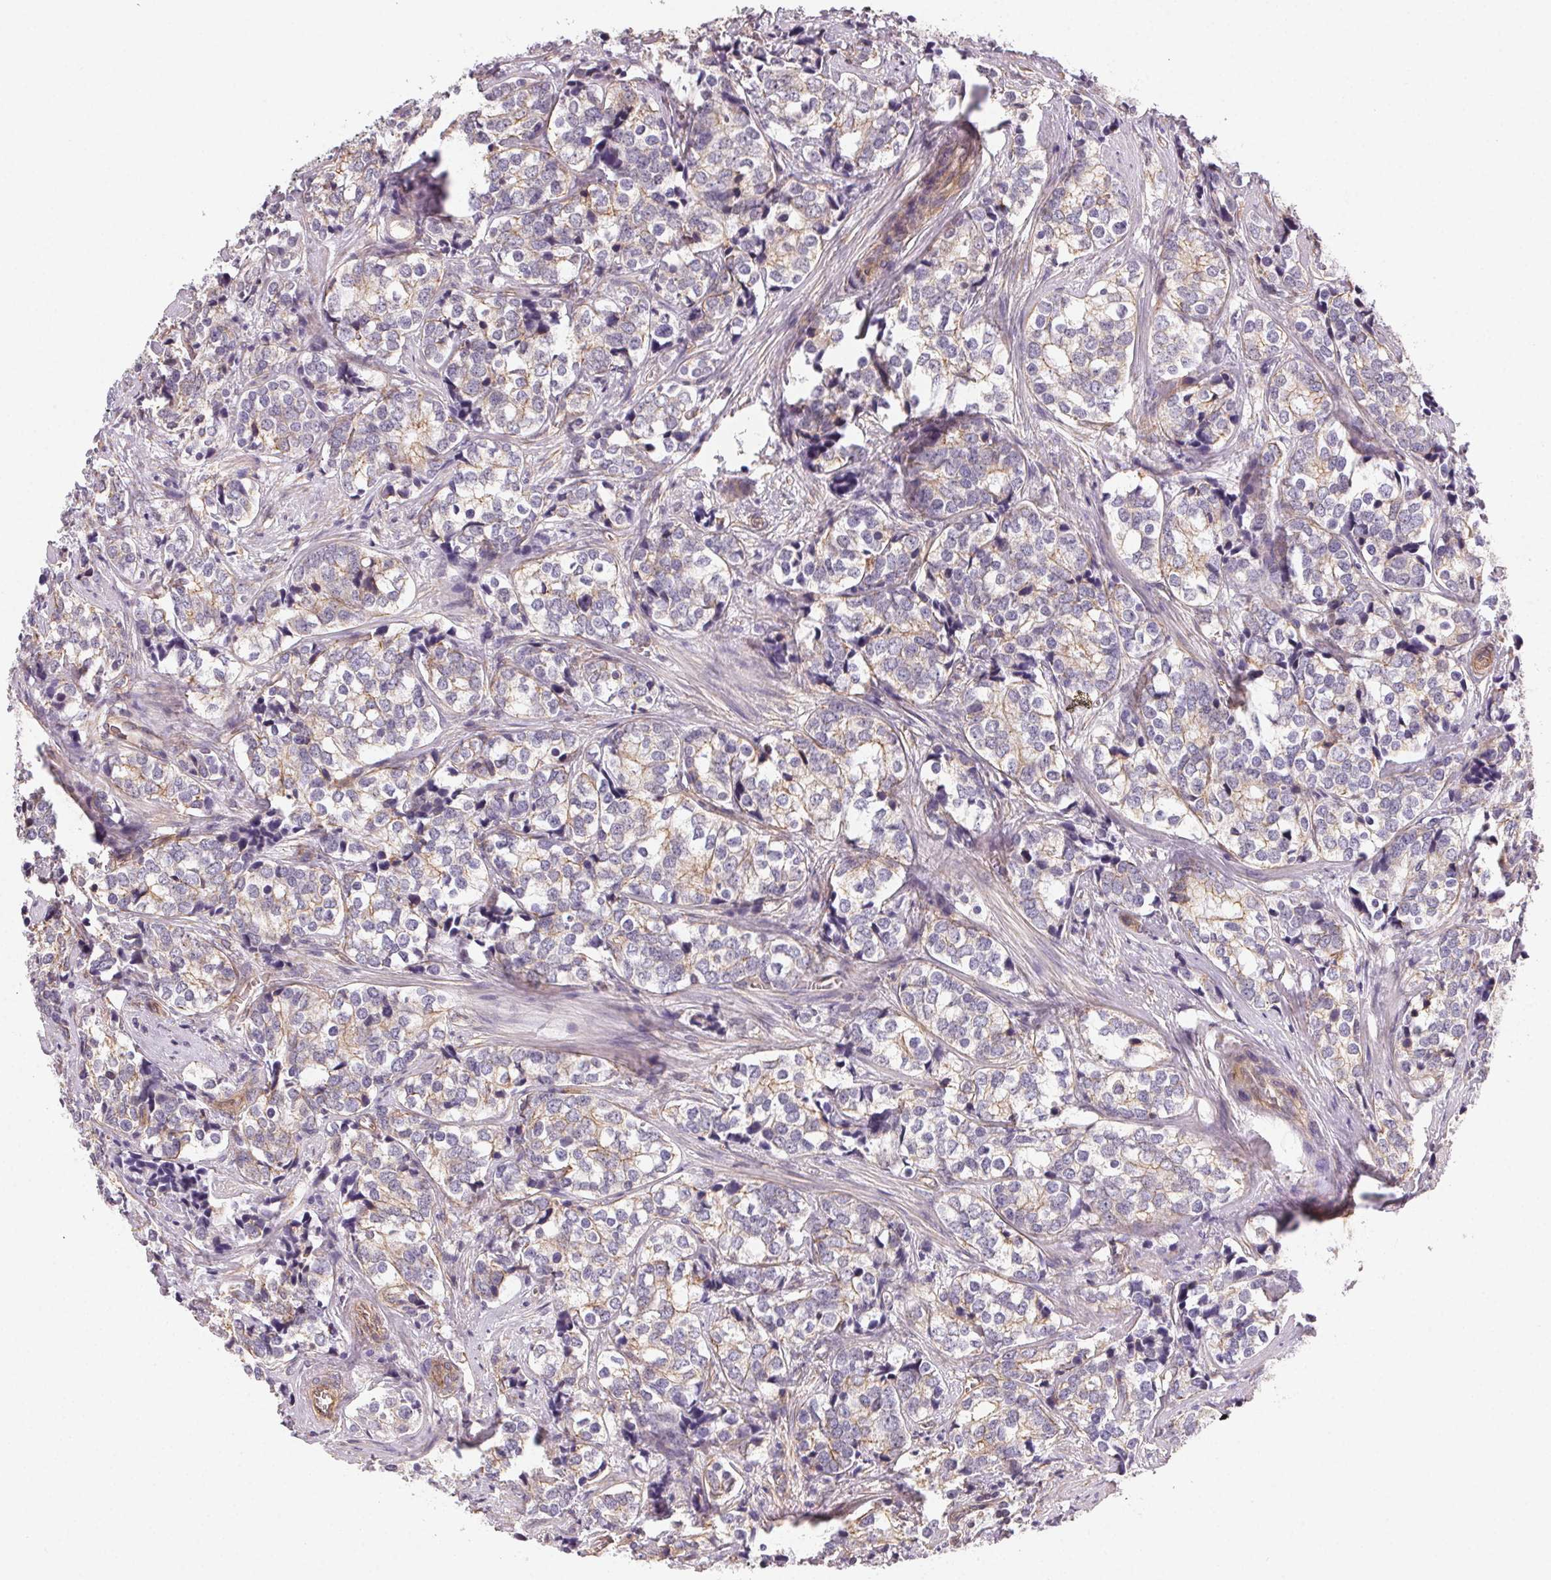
{"staining": {"intensity": "negative", "quantity": "none", "location": "none"}, "tissue": "prostate cancer", "cell_type": "Tumor cells", "image_type": "cancer", "snomed": [{"axis": "morphology", "description": "Adenocarcinoma, NOS"}, {"axis": "topography", "description": "Prostate and seminal vesicle, NOS"}], "caption": "An IHC histopathology image of adenocarcinoma (prostate) is shown. There is no staining in tumor cells of adenocarcinoma (prostate).", "gene": "PLA2G4F", "patient": {"sex": "male", "age": 63}}